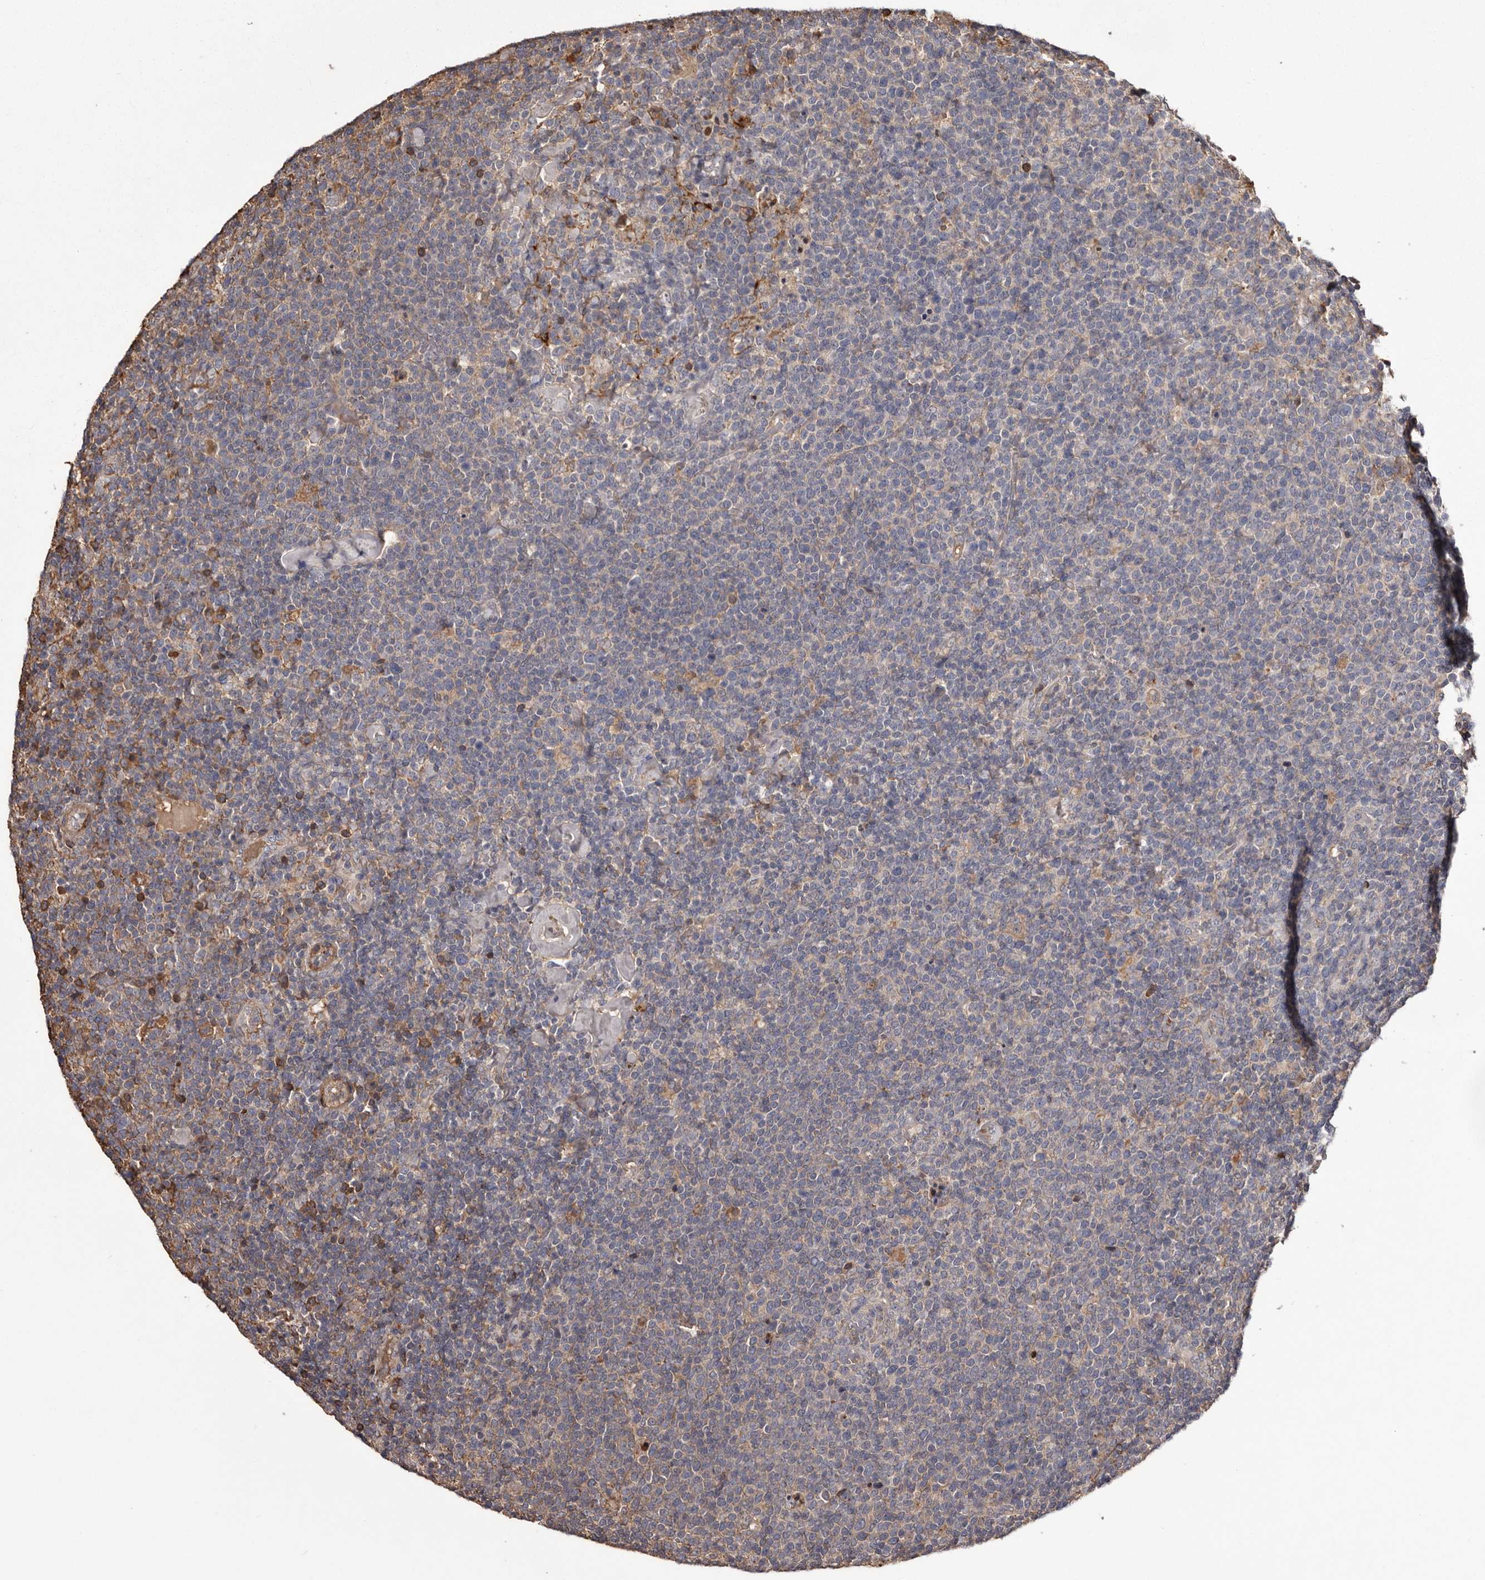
{"staining": {"intensity": "negative", "quantity": "none", "location": "none"}, "tissue": "lymphoma", "cell_type": "Tumor cells", "image_type": "cancer", "snomed": [{"axis": "morphology", "description": "Malignant lymphoma, non-Hodgkin's type, High grade"}, {"axis": "topography", "description": "Lymph node"}], "caption": "Lymphoma was stained to show a protein in brown. There is no significant positivity in tumor cells.", "gene": "CYP1B1", "patient": {"sex": "male", "age": 61}}